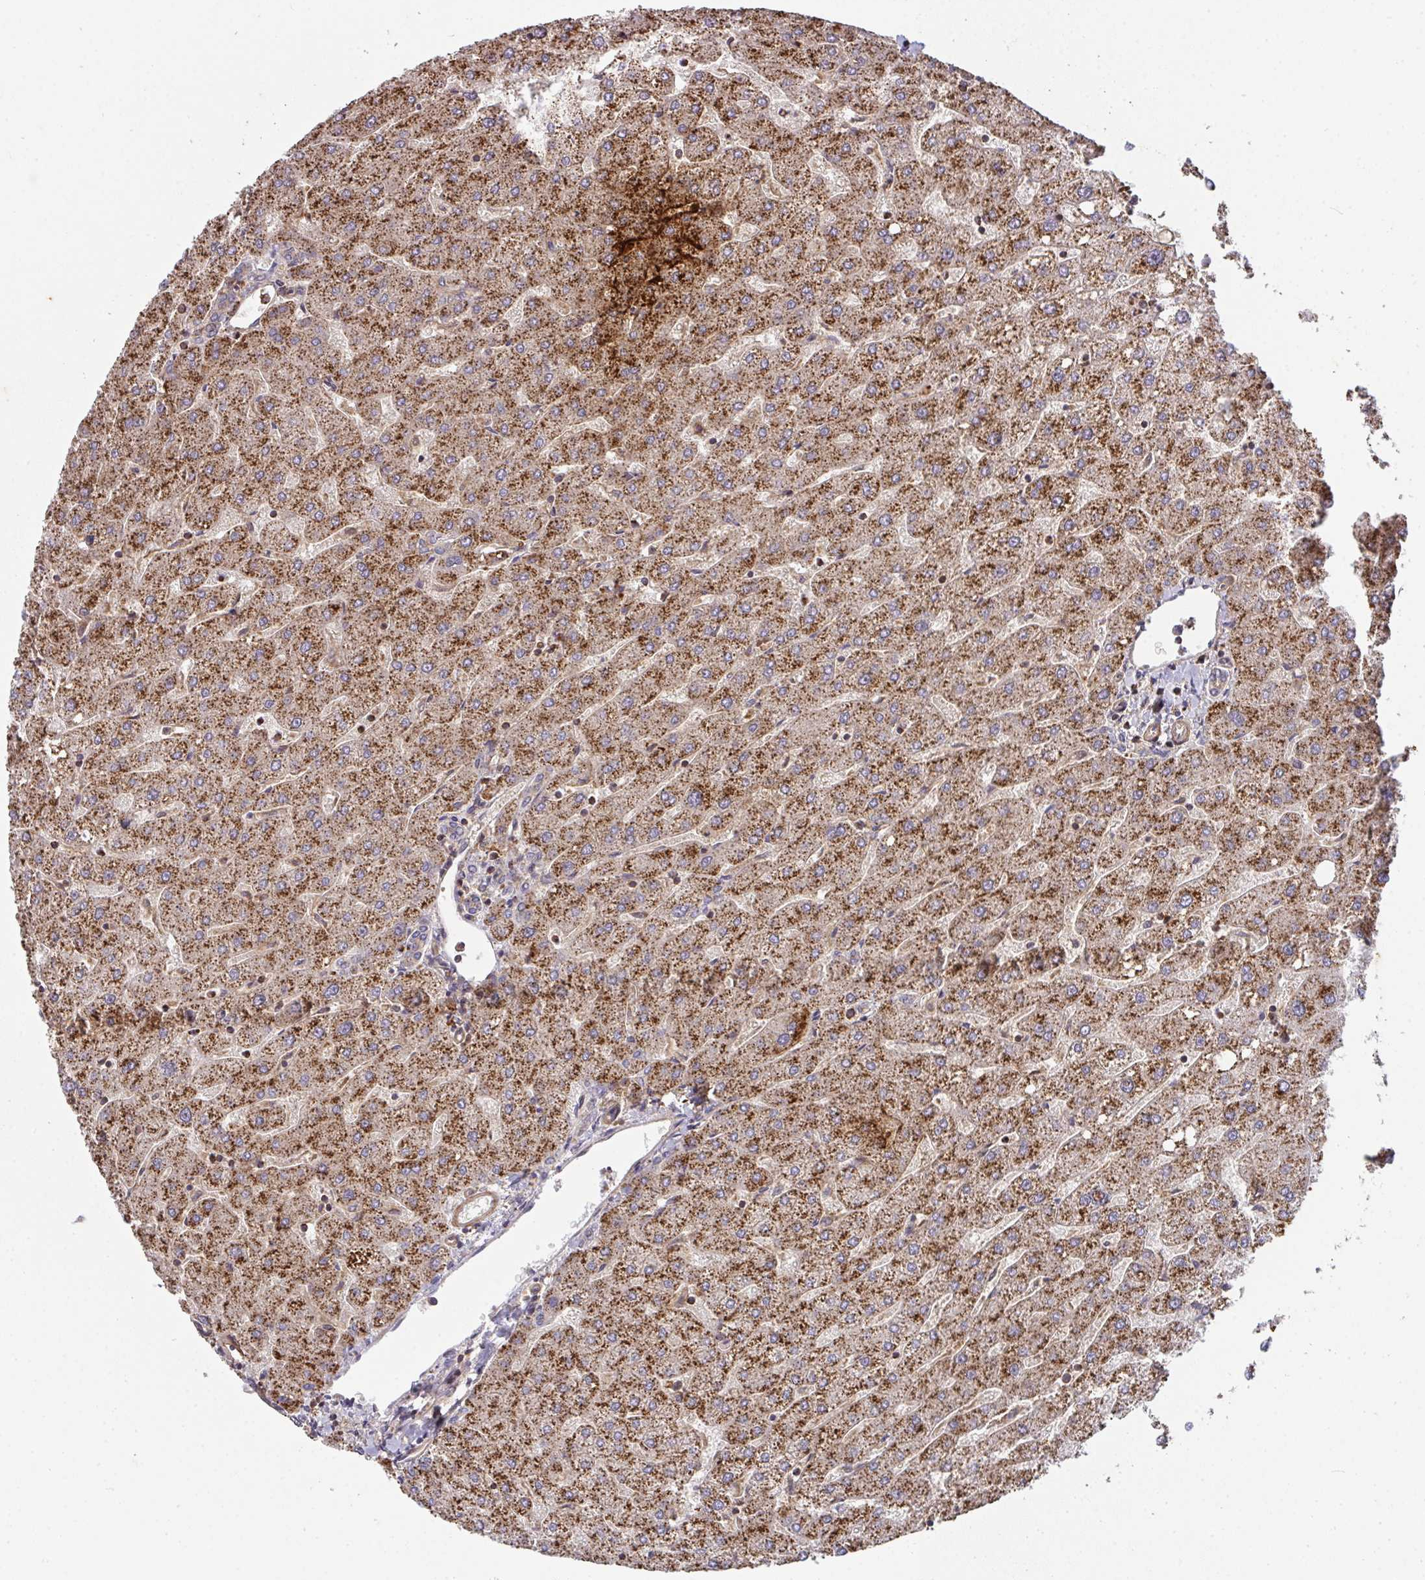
{"staining": {"intensity": "moderate", "quantity": "<25%", "location": "cytoplasmic/membranous"}, "tissue": "liver", "cell_type": "Cholangiocytes", "image_type": "normal", "snomed": [{"axis": "morphology", "description": "Normal tissue, NOS"}, {"axis": "topography", "description": "Liver"}], "caption": "Liver stained with a protein marker exhibits moderate staining in cholangiocytes.", "gene": "TNMD", "patient": {"sex": "male", "age": 67}}